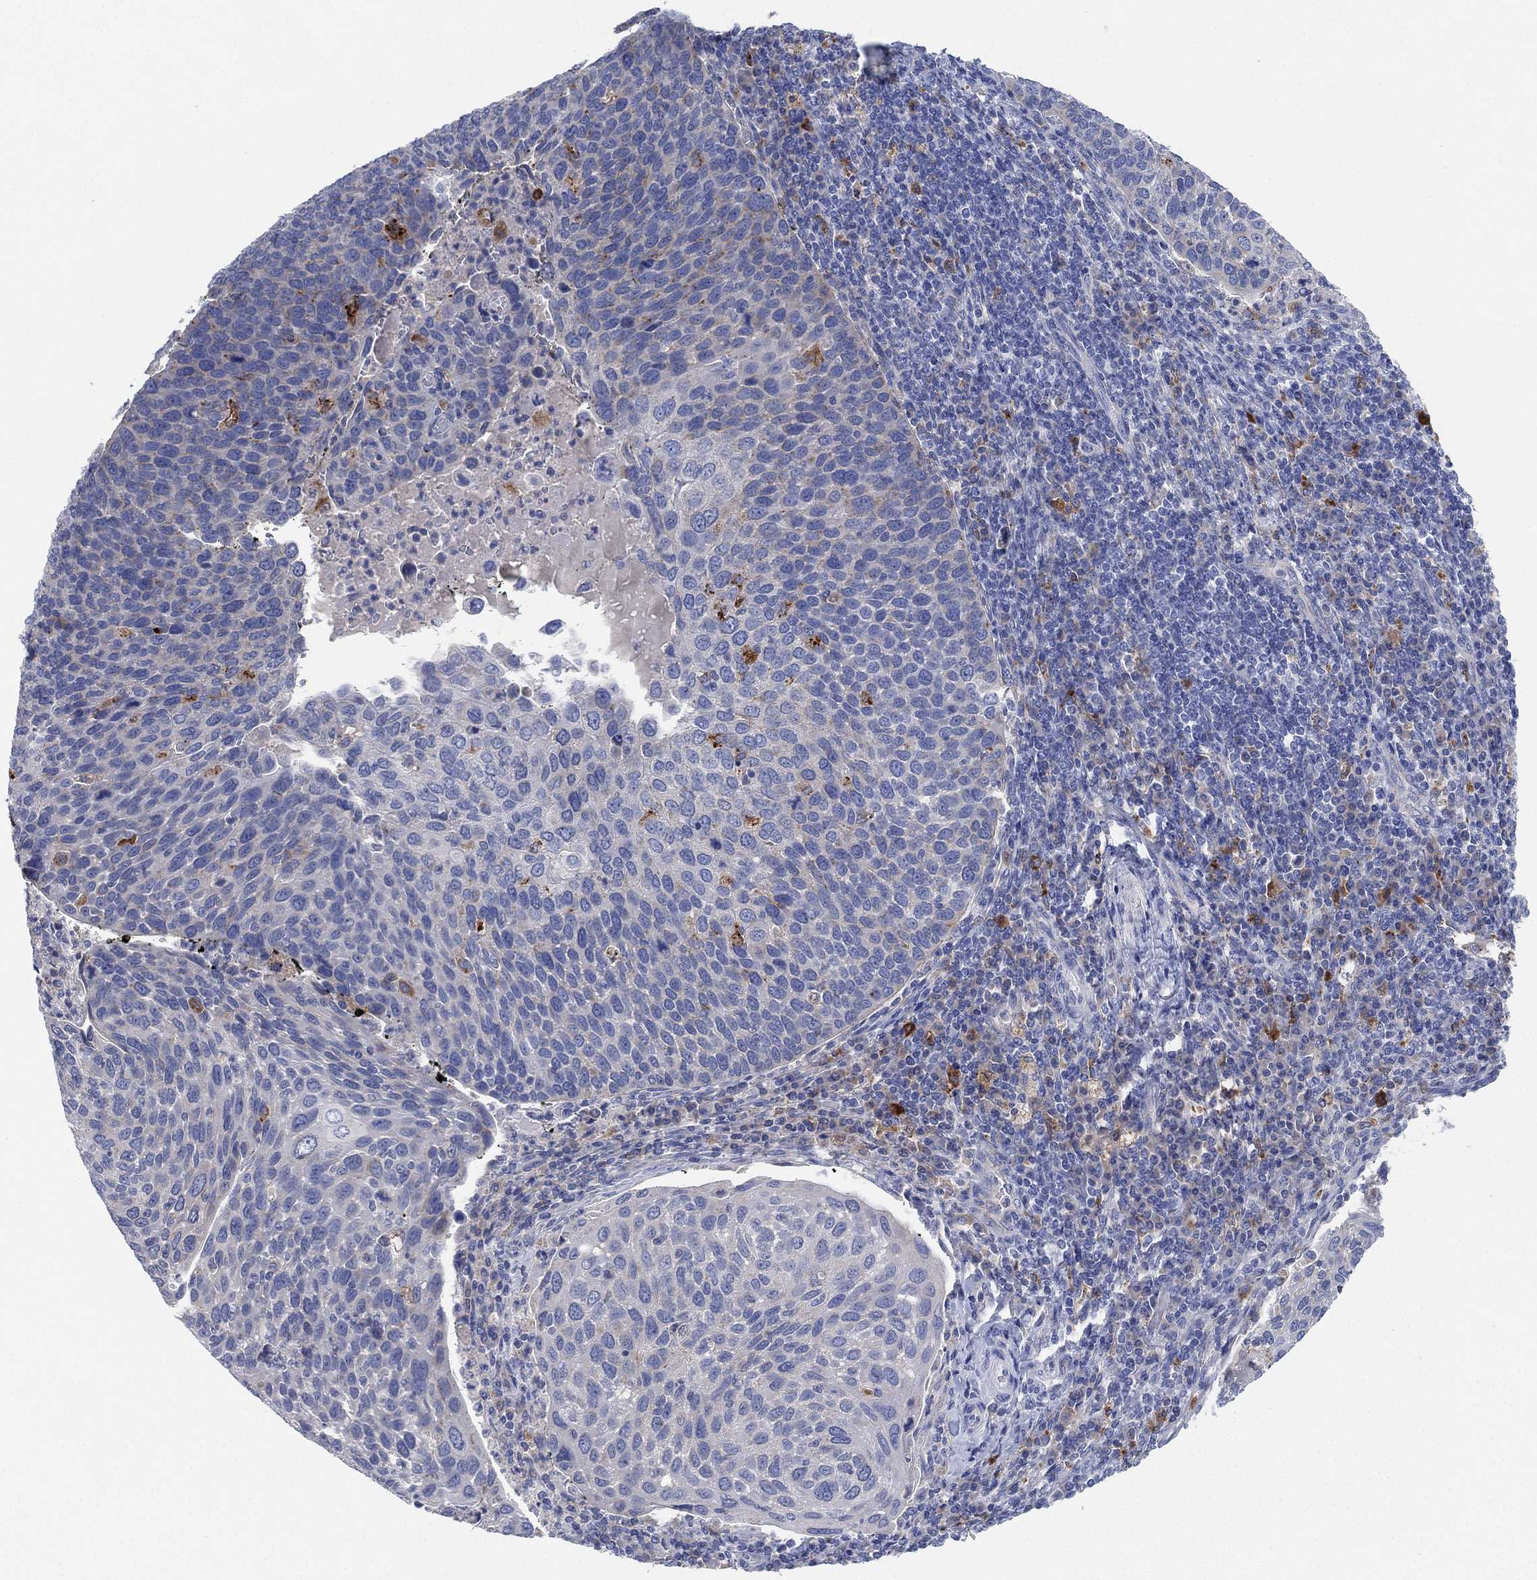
{"staining": {"intensity": "negative", "quantity": "none", "location": "none"}, "tissue": "cervical cancer", "cell_type": "Tumor cells", "image_type": "cancer", "snomed": [{"axis": "morphology", "description": "Squamous cell carcinoma, NOS"}, {"axis": "topography", "description": "Cervix"}], "caption": "Immunohistochemistry (IHC) of human cervical squamous cell carcinoma reveals no staining in tumor cells.", "gene": "GALNS", "patient": {"sex": "female", "age": 54}}